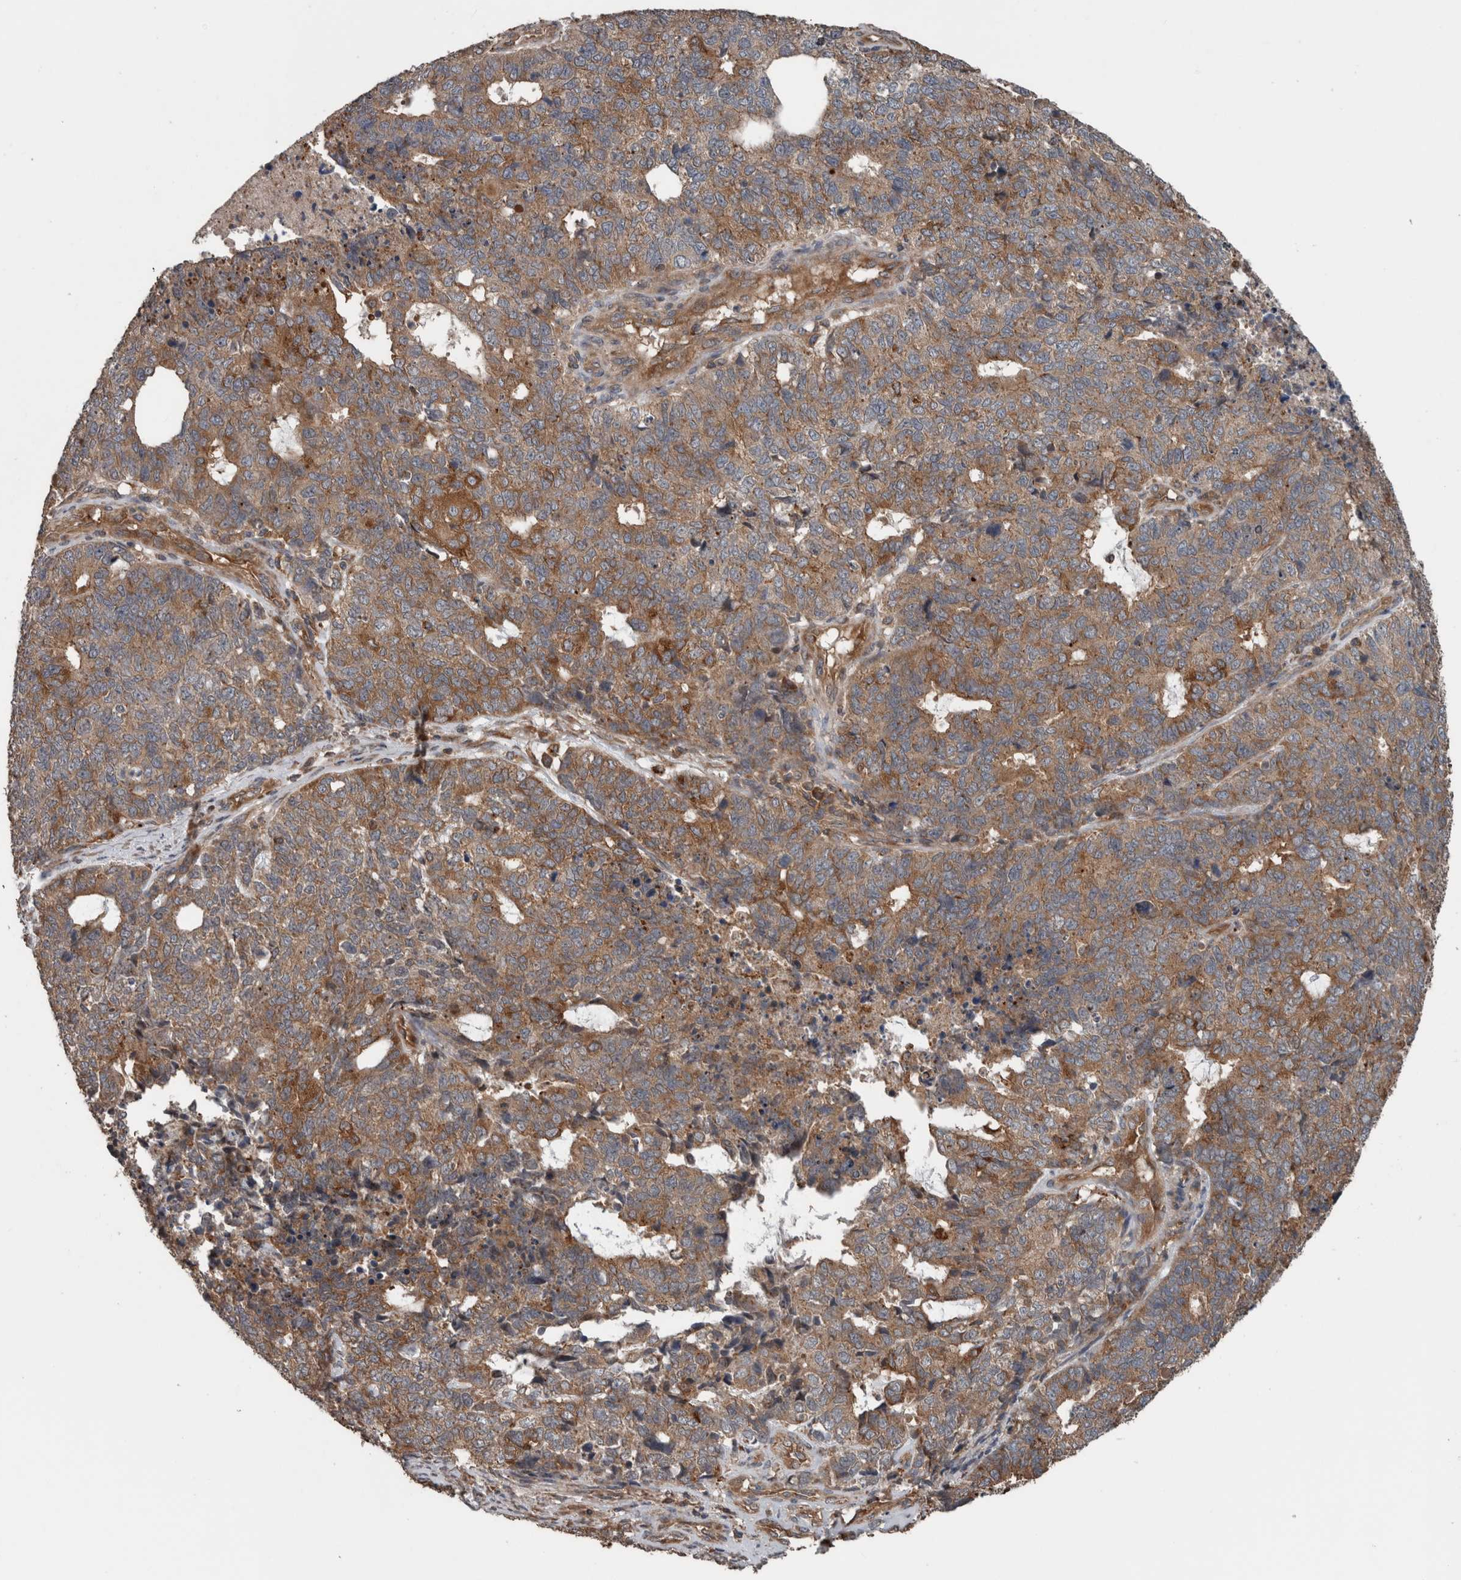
{"staining": {"intensity": "moderate", "quantity": ">75%", "location": "cytoplasmic/membranous"}, "tissue": "cervical cancer", "cell_type": "Tumor cells", "image_type": "cancer", "snomed": [{"axis": "morphology", "description": "Squamous cell carcinoma, NOS"}, {"axis": "topography", "description": "Cervix"}], "caption": "The histopathology image shows staining of squamous cell carcinoma (cervical), revealing moderate cytoplasmic/membranous protein expression (brown color) within tumor cells. (Stains: DAB in brown, nuclei in blue, Microscopy: brightfield microscopy at high magnification).", "gene": "RIOK3", "patient": {"sex": "female", "age": 63}}